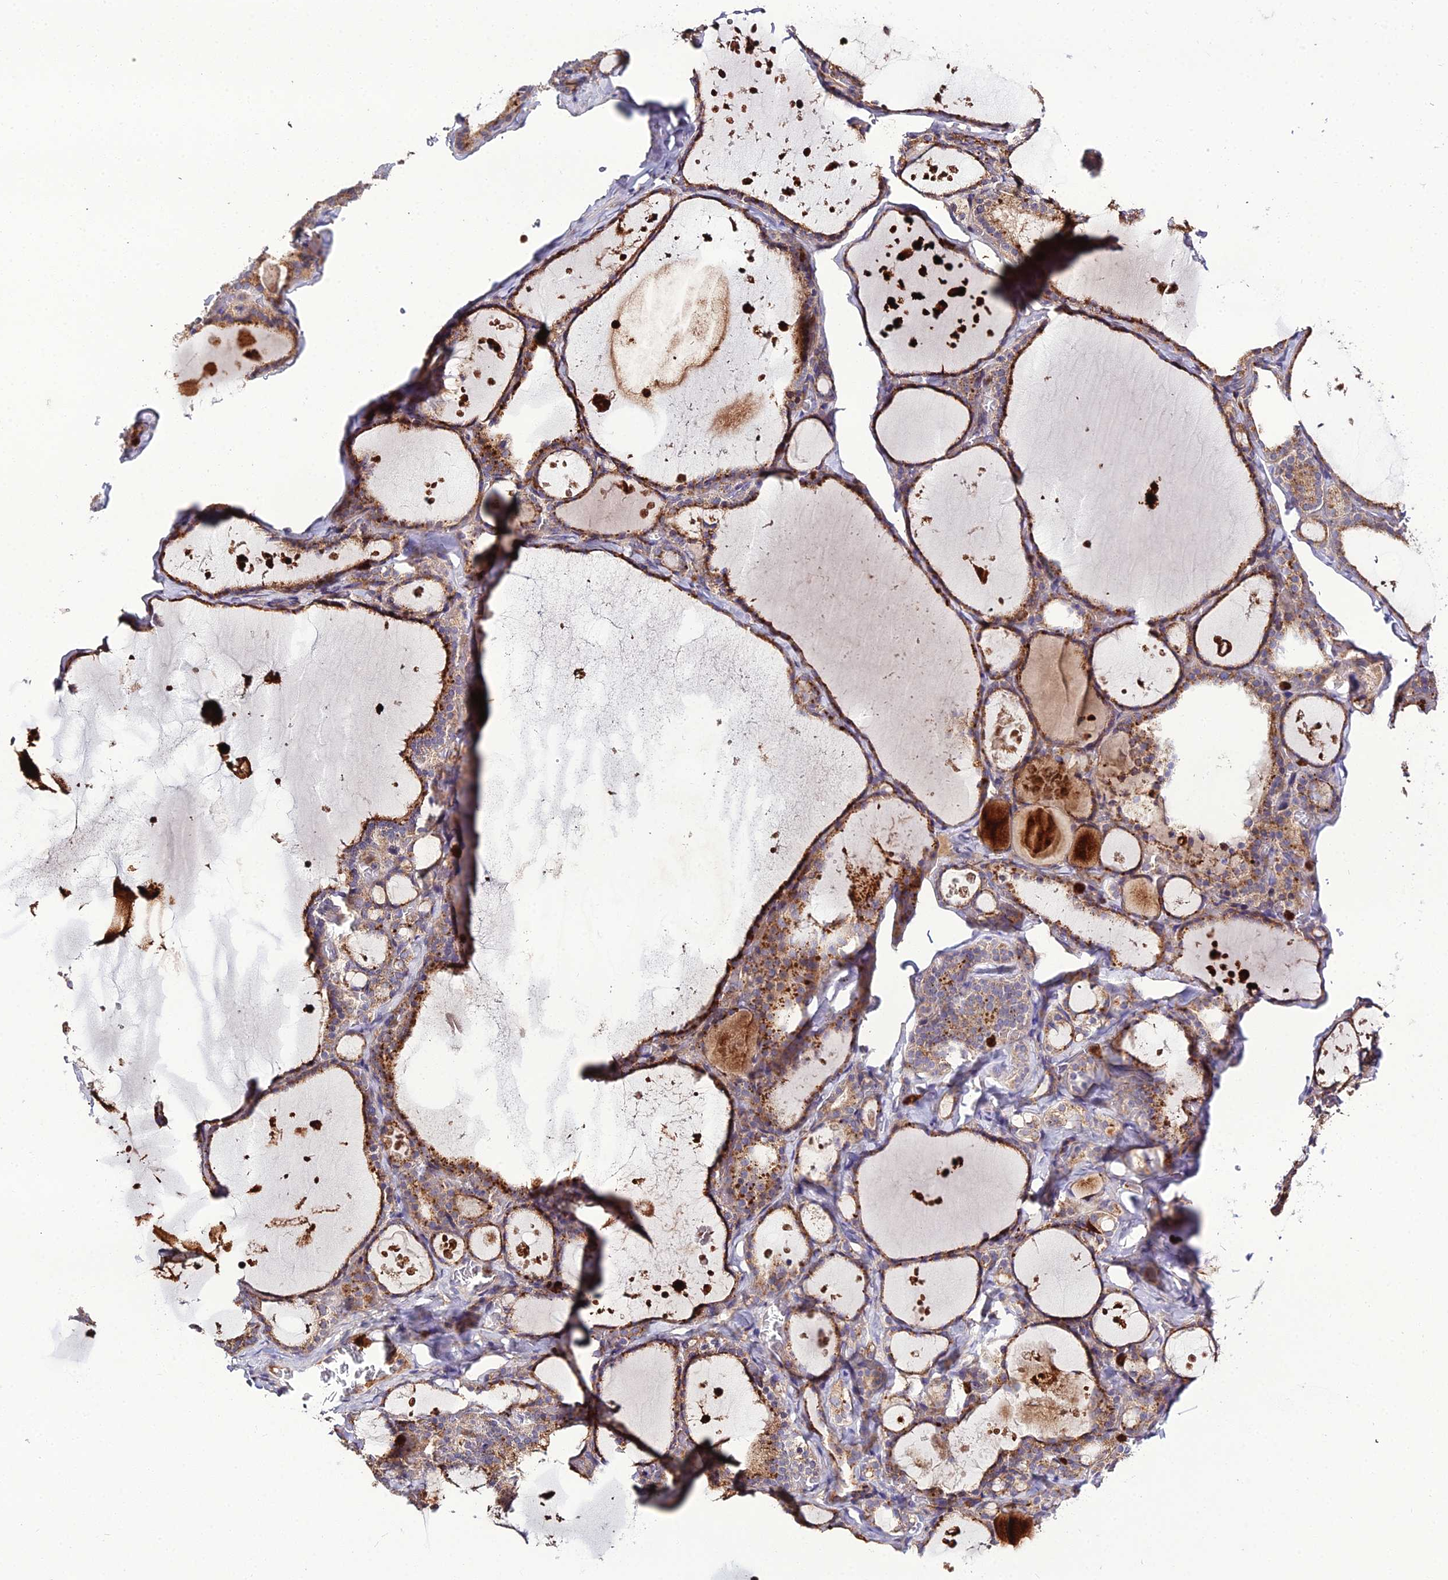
{"staining": {"intensity": "moderate", "quantity": ">75%", "location": "cytoplasmic/membranous"}, "tissue": "thyroid gland", "cell_type": "Glandular cells", "image_type": "normal", "snomed": [{"axis": "morphology", "description": "Normal tissue, NOS"}, {"axis": "topography", "description": "Thyroid gland"}], "caption": "High-power microscopy captured an immunohistochemistry (IHC) histopathology image of normal thyroid gland, revealing moderate cytoplasmic/membranous staining in approximately >75% of glandular cells.", "gene": "EID2", "patient": {"sex": "male", "age": 56}}